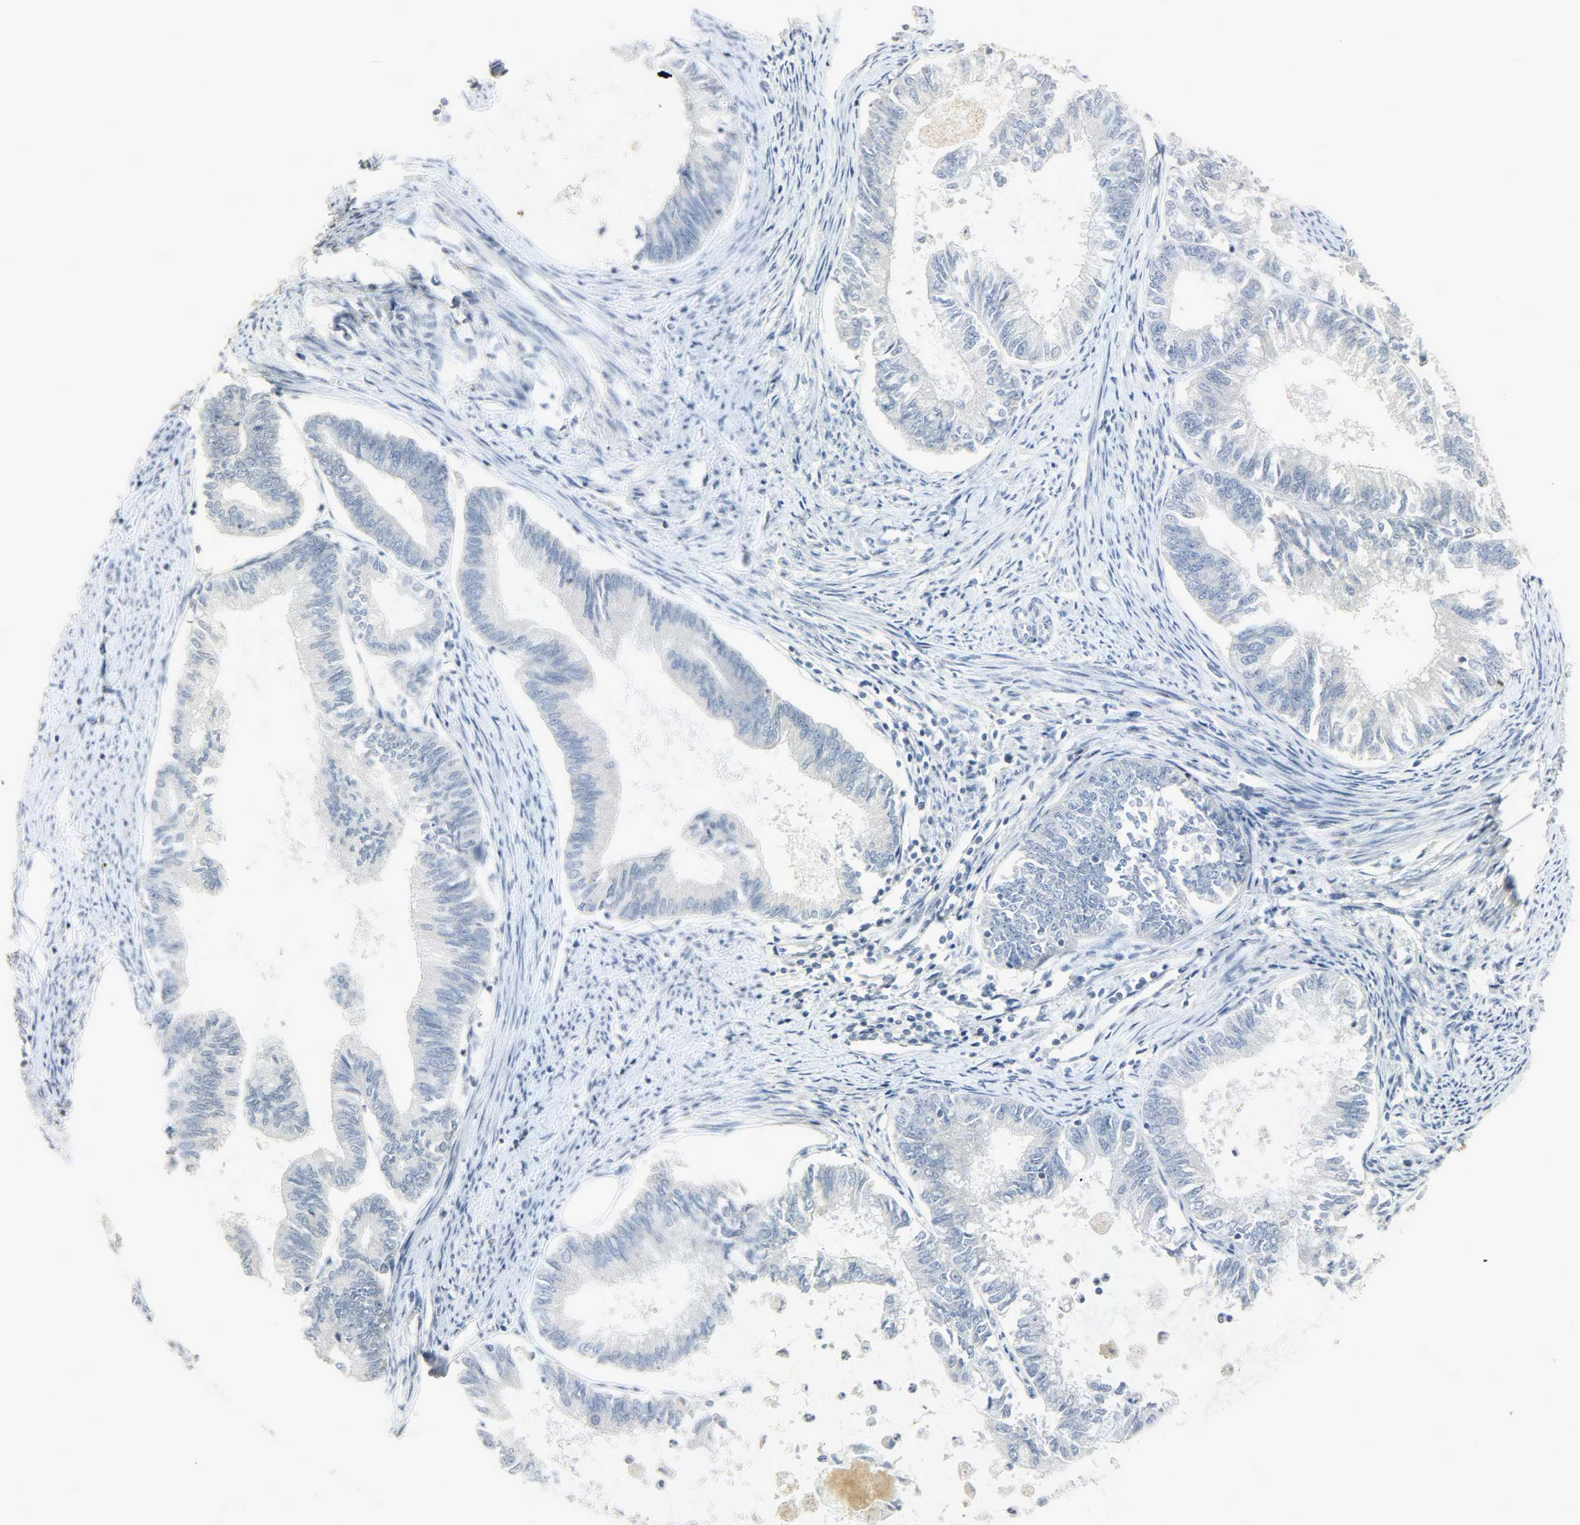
{"staining": {"intensity": "negative", "quantity": "none", "location": "none"}, "tissue": "endometrial cancer", "cell_type": "Tumor cells", "image_type": "cancer", "snomed": [{"axis": "morphology", "description": "Adenocarcinoma, NOS"}, {"axis": "topography", "description": "Endometrium"}], "caption": "Immunohistochemical staining of human endometrial adenocarcinoma shows no significant staining in tumor cells.", "gene": "CAMK4", "patient": {"sex": "female", "age": 86}}